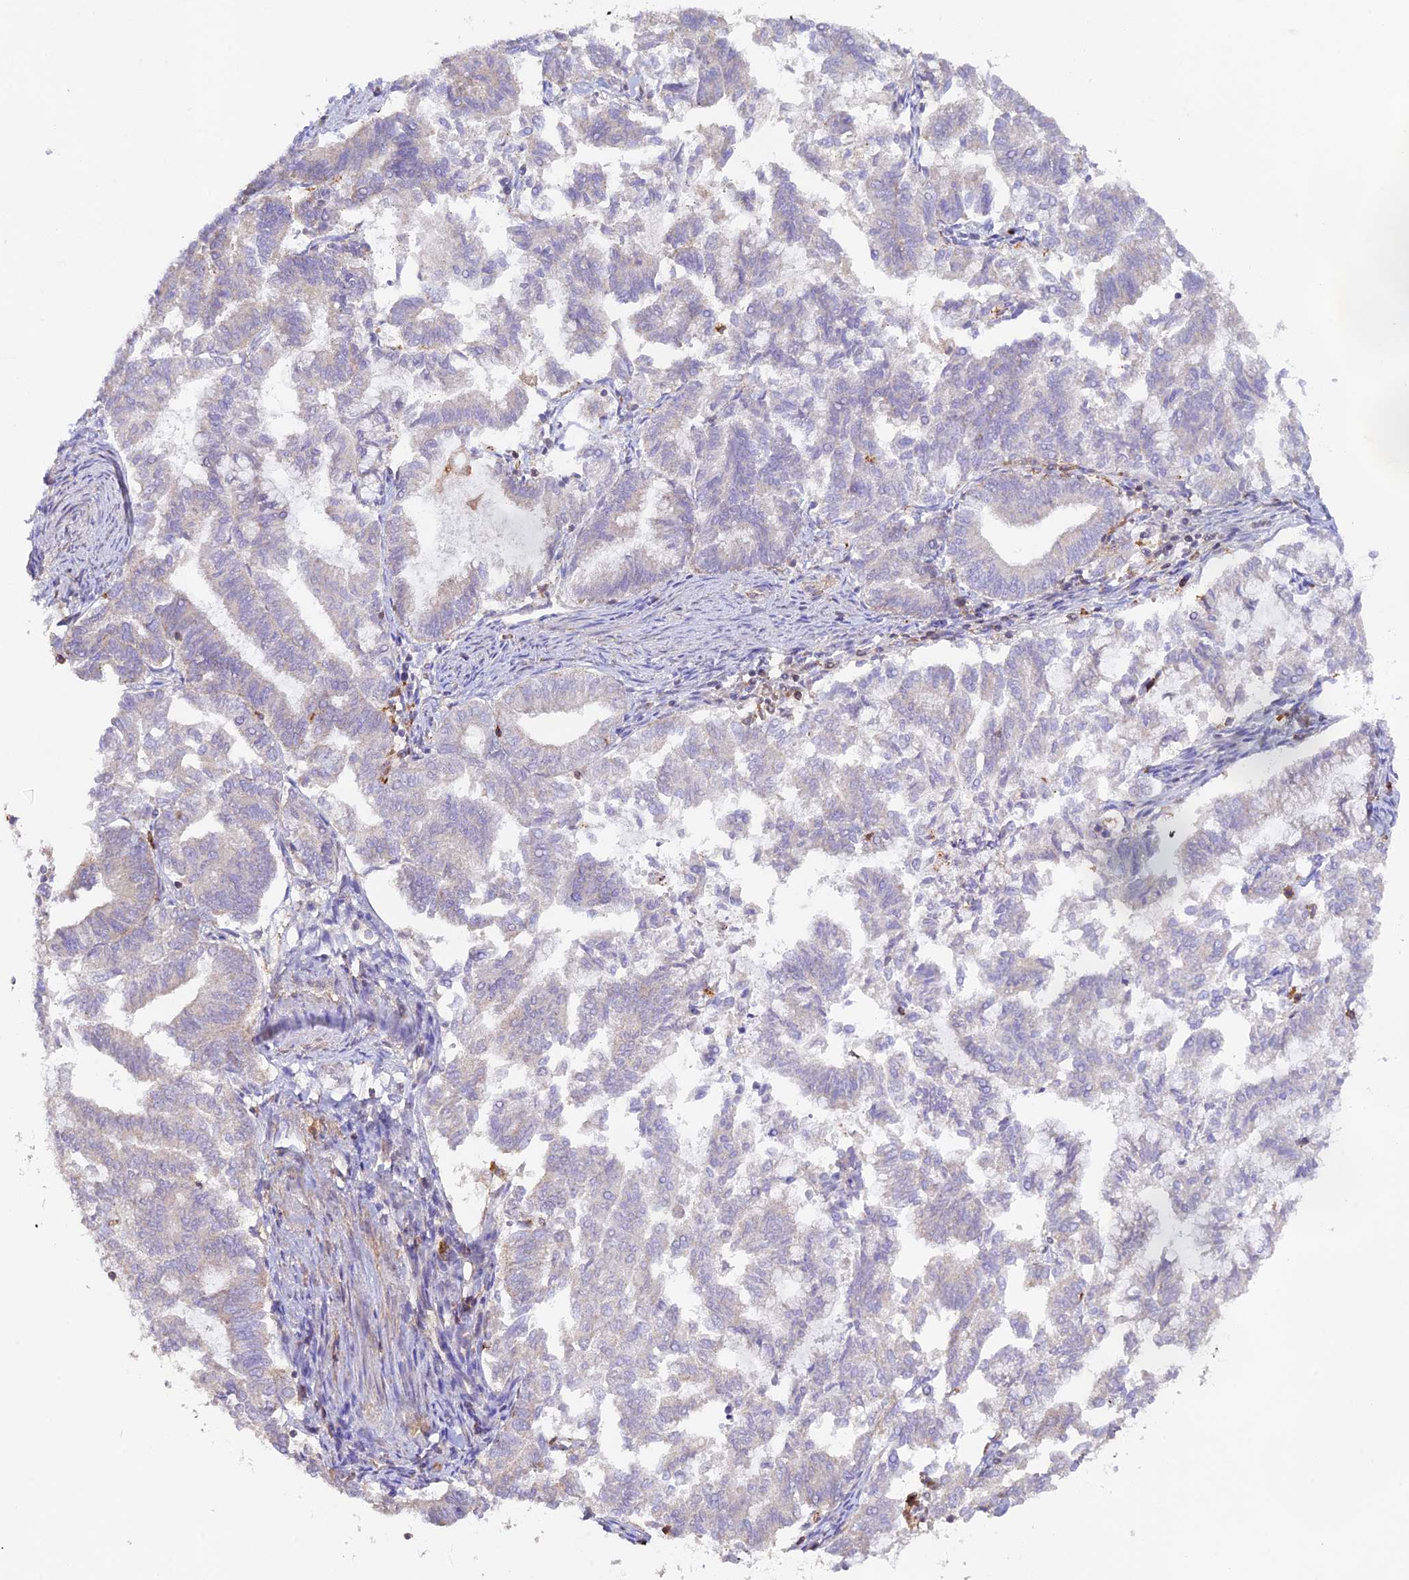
{"staining": {"intensity": "negative", "quantity": "none", "location": "none"}, "tissue": "endometrial cancer", "cell_type": "Tumor cells", "image_type": "cancer", "snomed": [{"axis": "morphology", "description": "Adenocarcinoma, NOS"}, {"axis": "topography", "description": "Endometrium"}], "caption": "Histopathology image shows no protein staining in tumor cells of endometrial cancer (adenocarcinoma) tissue.", "gene": "DENND1C", "patient": {"sex": "female", "age": 79}}